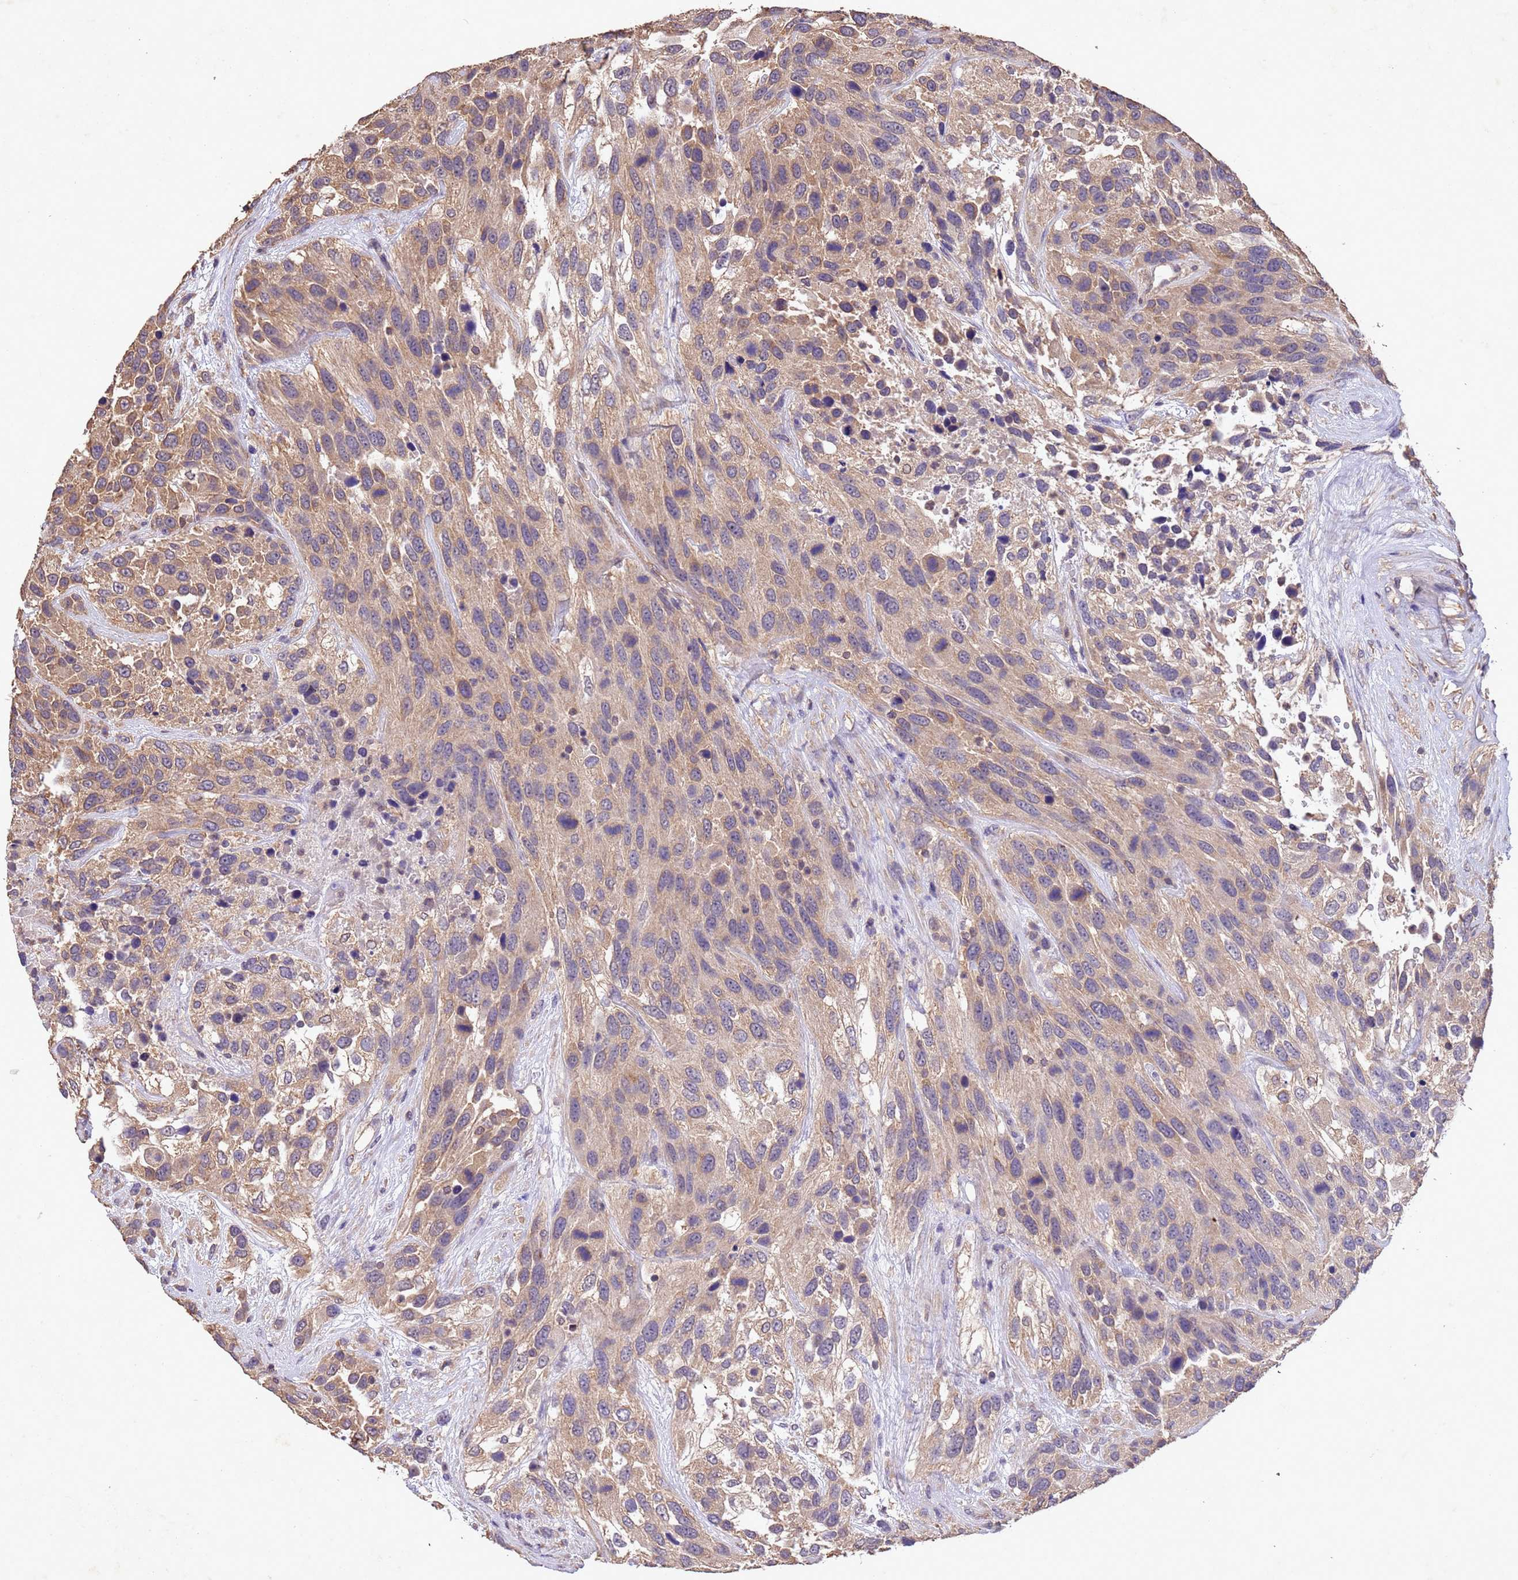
{"staining": {"intensity": "moderate", "quantity": ">75%", "location": "cytoplasmic/membranous"}, "tissue": "urothelial cancer", "cell_type": "Tumor cells", "image_type": "cancer", "snomed": [{"axis": "morphology", "description": "Urothelial carcinoma, High grade"}, {"axis": "topography", "description": "Urinary bladder"}], "caption": "Urothelial cancer was stained to show a protein in brown. There is medium levels of moderate cytoplasmic/membranous positivity in approximately >75% of tumor cells.", "gene": "MTX3", "patient": {"sex": "female", "age": 70}}